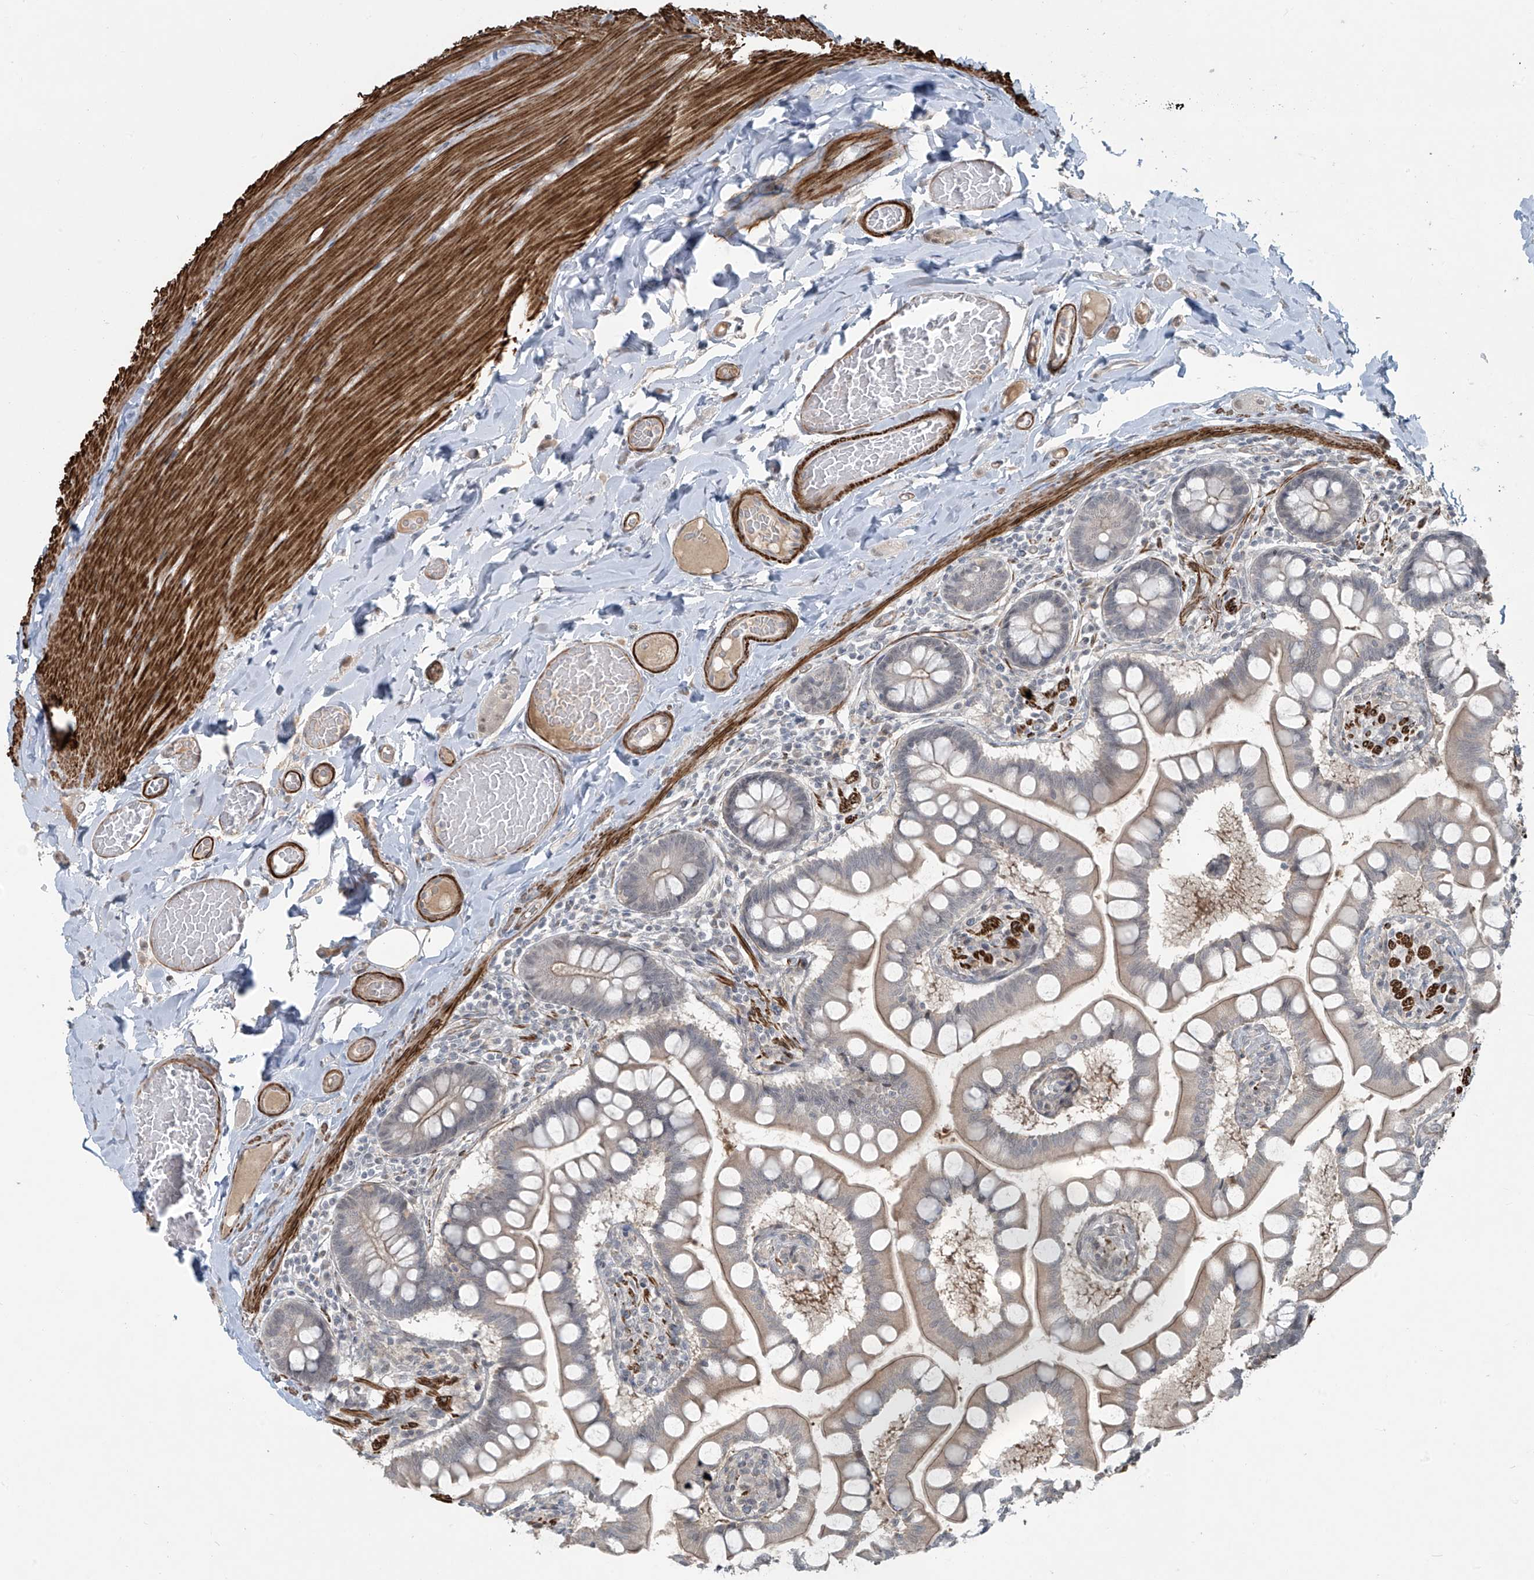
{"staining": {"intensity": "weak", "quantity": "<25%", "location": "cytoplasmic/membranous"}, "tissue": "small intestine", "cell_type": "Glandular cells", "image_type": "normal", "snomed": [{"axis": "morphology", "description": "Normal tissue, NOS"}, {"axis": "topography", "description": "Small intestine"}], "caption": "Unremarkable small intestine was stained to show a protein in brown. There is no significant expression in glandular cells. The staining is performed using DAB (3,3'-diaminobenzidine) brown chromogen with nuclei counter-stained in using hematoxylin.", "gene": "RASGEF1A", "patient": {"sex": "male", "age": 41}}